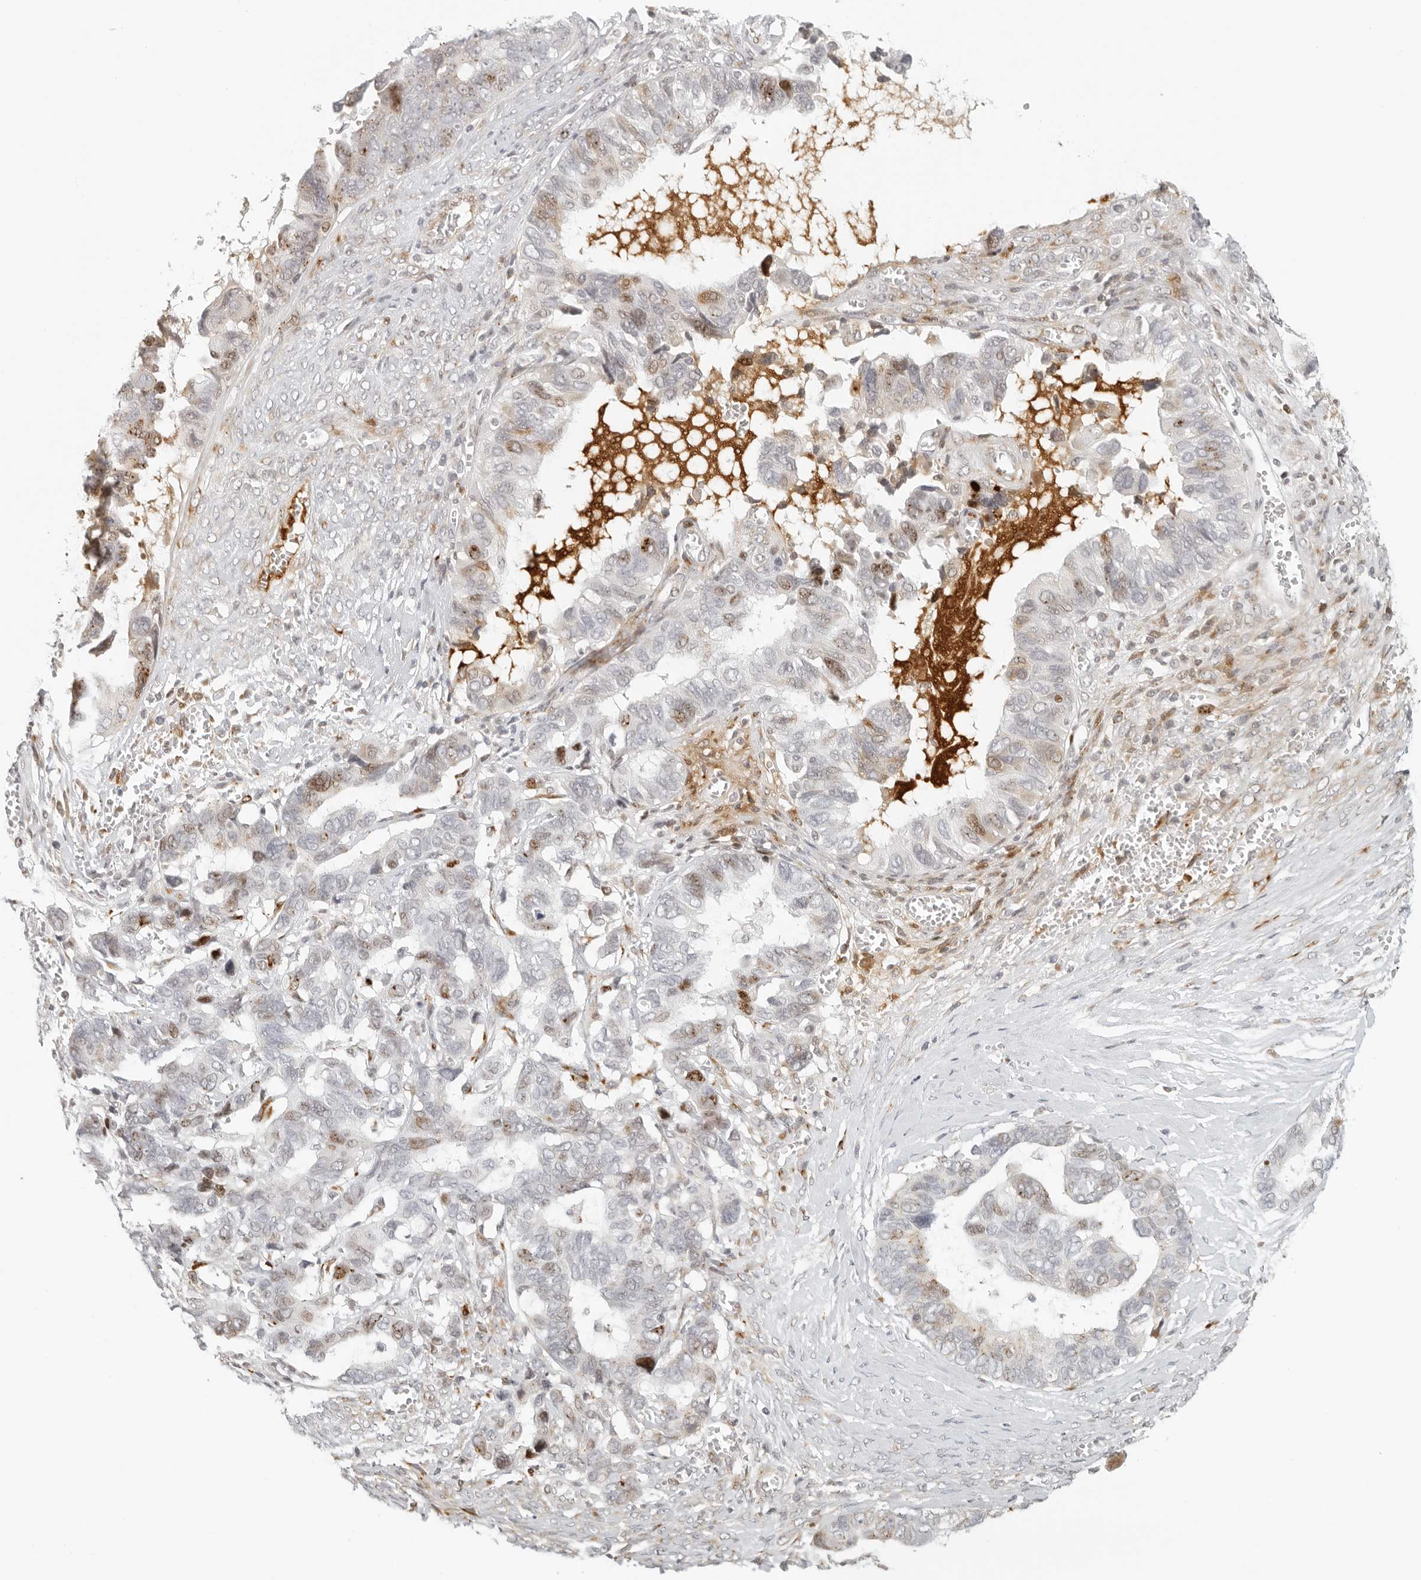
{"staining": {"intensity": "moderate", "quantity": "<25%", "location": "cytoplasmic/membranous,nuclear"}, "tissue": "ovarian cancer", "cell_type": "Tumor cells", "image_type": "cancer", "snomed": [{"axis": "morphology", "description": "Cystadenocarcinoma, serous, NOS"}, {"axis": "topography", "description": "Ovary"}], "caption": "Tumor cells show moderate cytoplasmic/membranous and nuclear positivity in about <25% of cells in ovarian cancer (serous cystadenocarcinoma).", "gene": "ZNF678", "patient": {"sex": "female", "age": 79}}